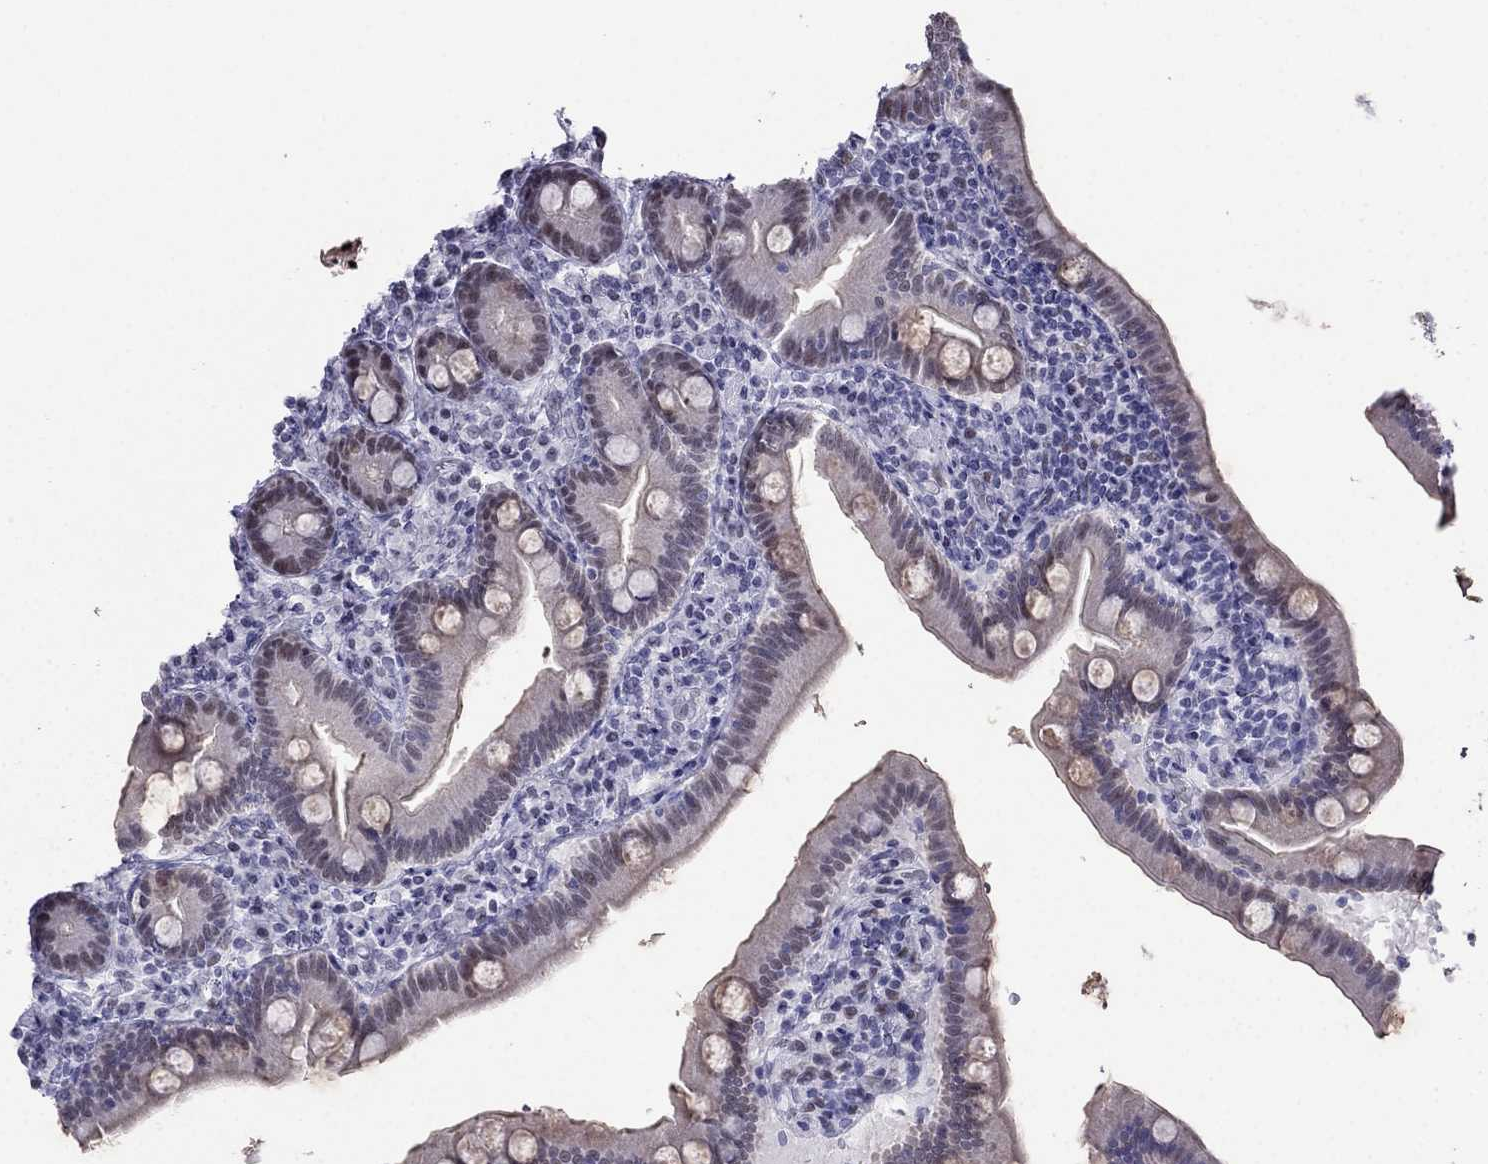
{"staining": {"intensity": "weak", "quantity": "<25%", "location": "nuclear"}, "tissue": "small intestine", "cell_type": "Glandular cells", "image_type": "normal", "snomed": [{"axis": "morphology", "description": "Normal tissue, NOS"}, {"axis": "topography", "description": "Small intestine"}], "caption": "DAB immunohistochemical staining of benign small intestine exhibits no significant staining in glandular cells.", "gene": "PPM1G", "patient": {"sex": "male", "age": 66}}